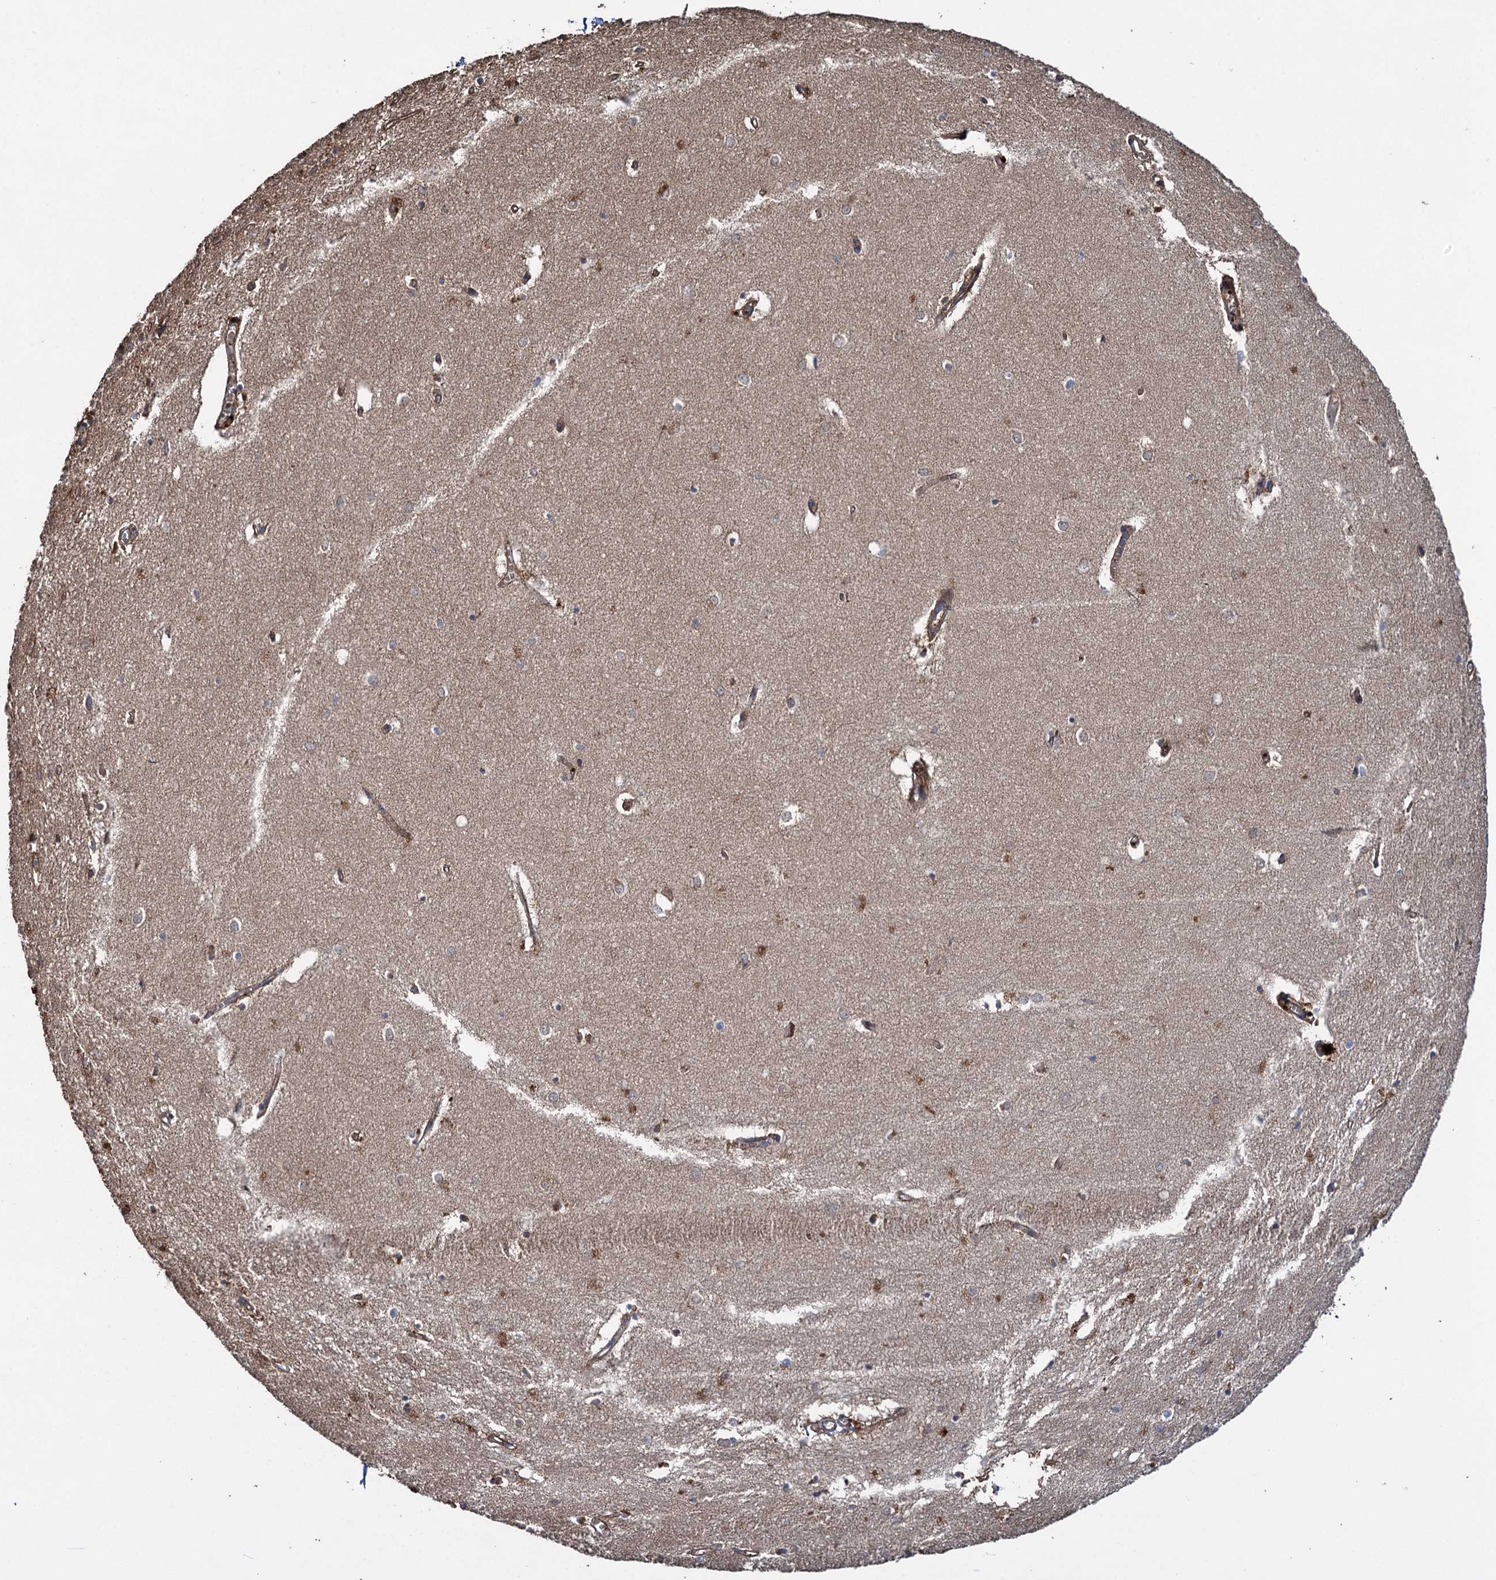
{"staining": {"intensity": "weak", "quantity": "<25%", "location": "cytoplasmic/membranous"}, "tissue": "hippocampus", "cell_type": "Glial cells", "image_type": "normal", "snomed": [{"axis": "morphology", "description": "Normal tissue, NOS"}, {"axis": "topography", "description": "Hippocampus"}], "caption": "This is a photomicrograph of immunohistochemistry (IHC) staining of normal hippocampus, which shows no expression in glial cells. Nuclei are stained in blue.", "gene": "TXNDC11", "patient": {"sex": "female", "age": 64}}